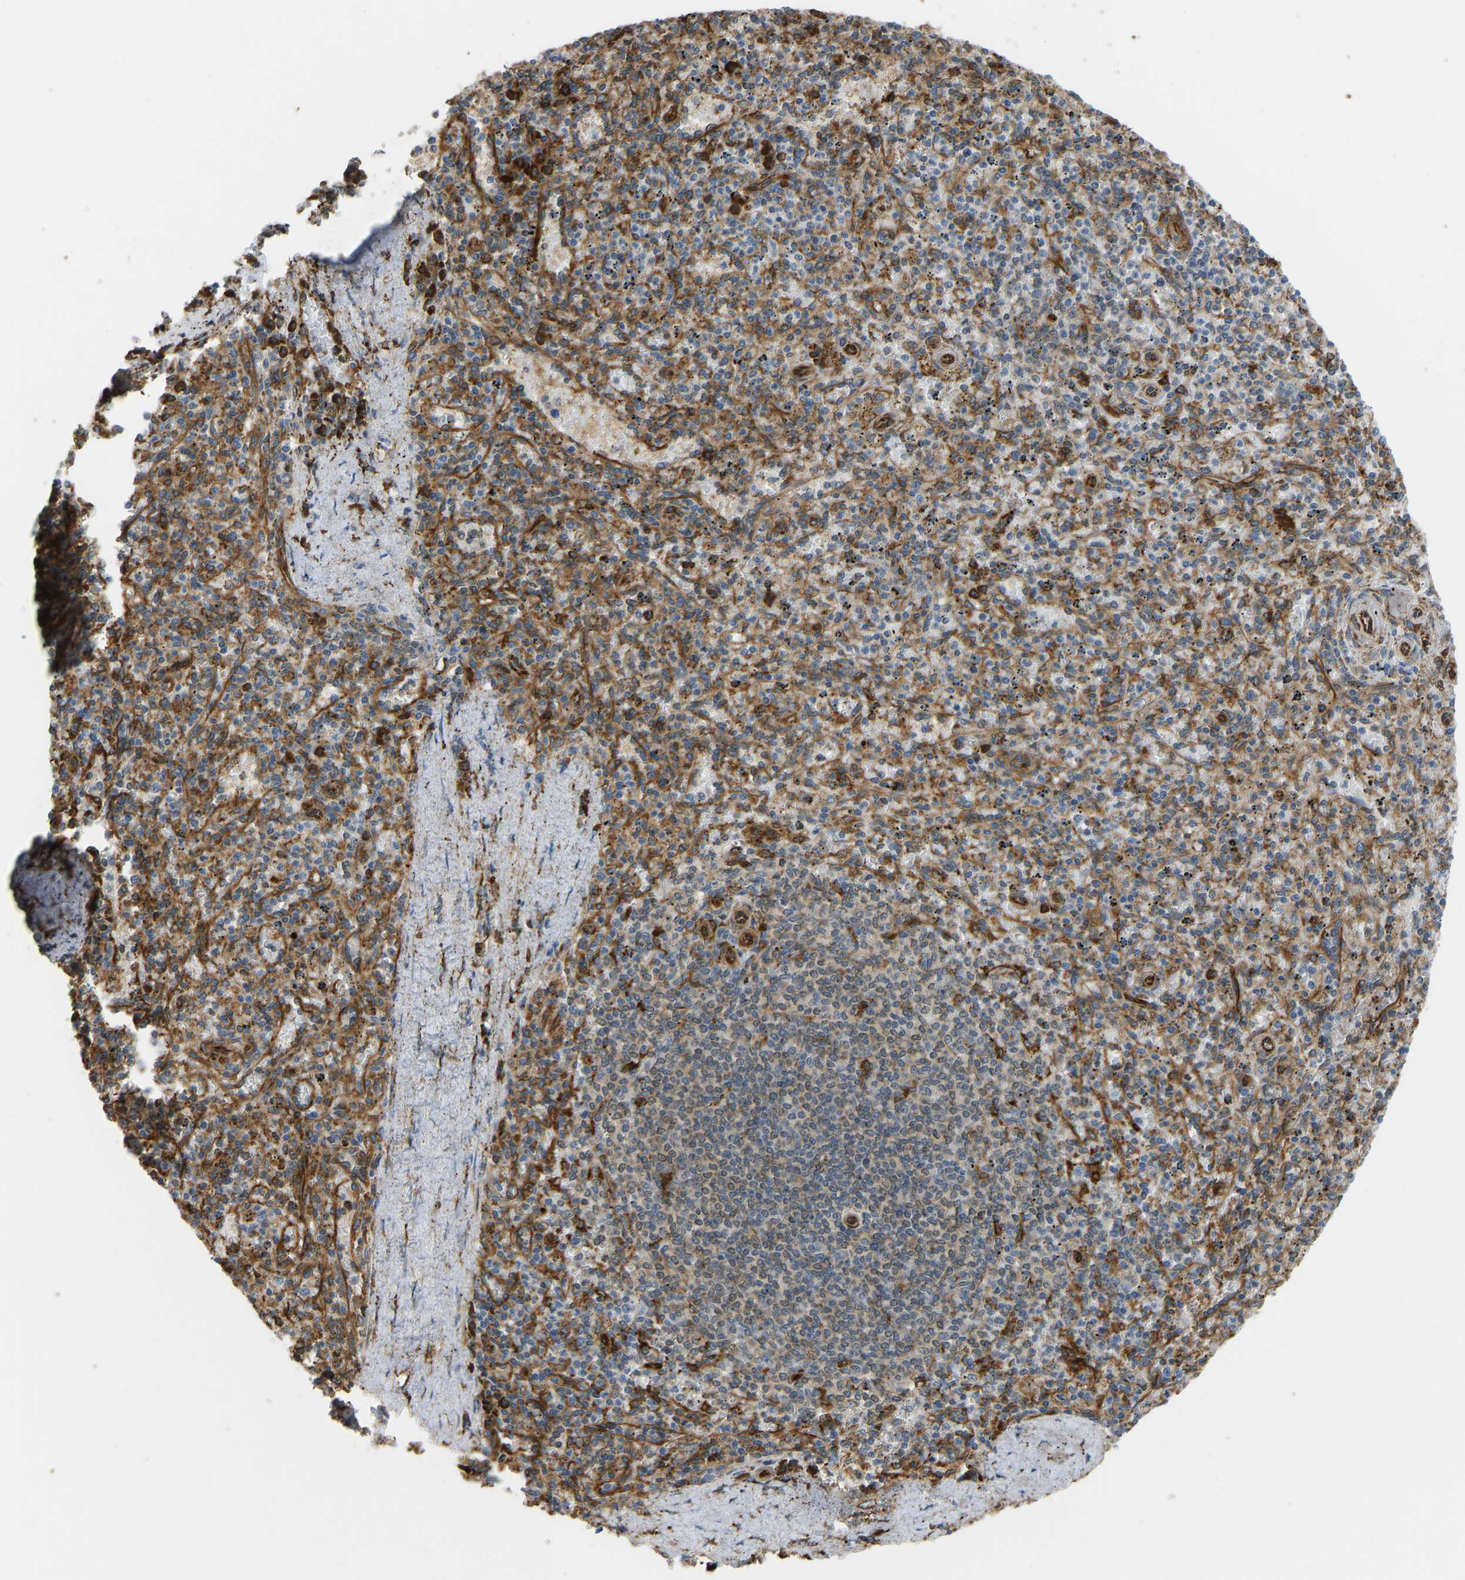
{"staining": {"intensity": "moderate", "quantity": ">75%", "location": "cytoplasmic/membranous"}, "tissue": "spleen", "cell_type": "Cells in red pulp", "image_type": "normal", "snomed": [{"axis": "morphology", "description": "Normal tissue, NOS"}, {"axis": "topography", "description": "Spleen"}], "caption": "Spleen was stained to show a protein in brown. There is medium levels of moderate cytoplasmic/membranous staining in about >75% of cells in red pulp. The staining was performed using DAB, with brown indicating positive protein expression. Nuclei are stained blue with hematoxylin.", "gene": "BEX3", "patient": {"sex": "male", "age": 72}}